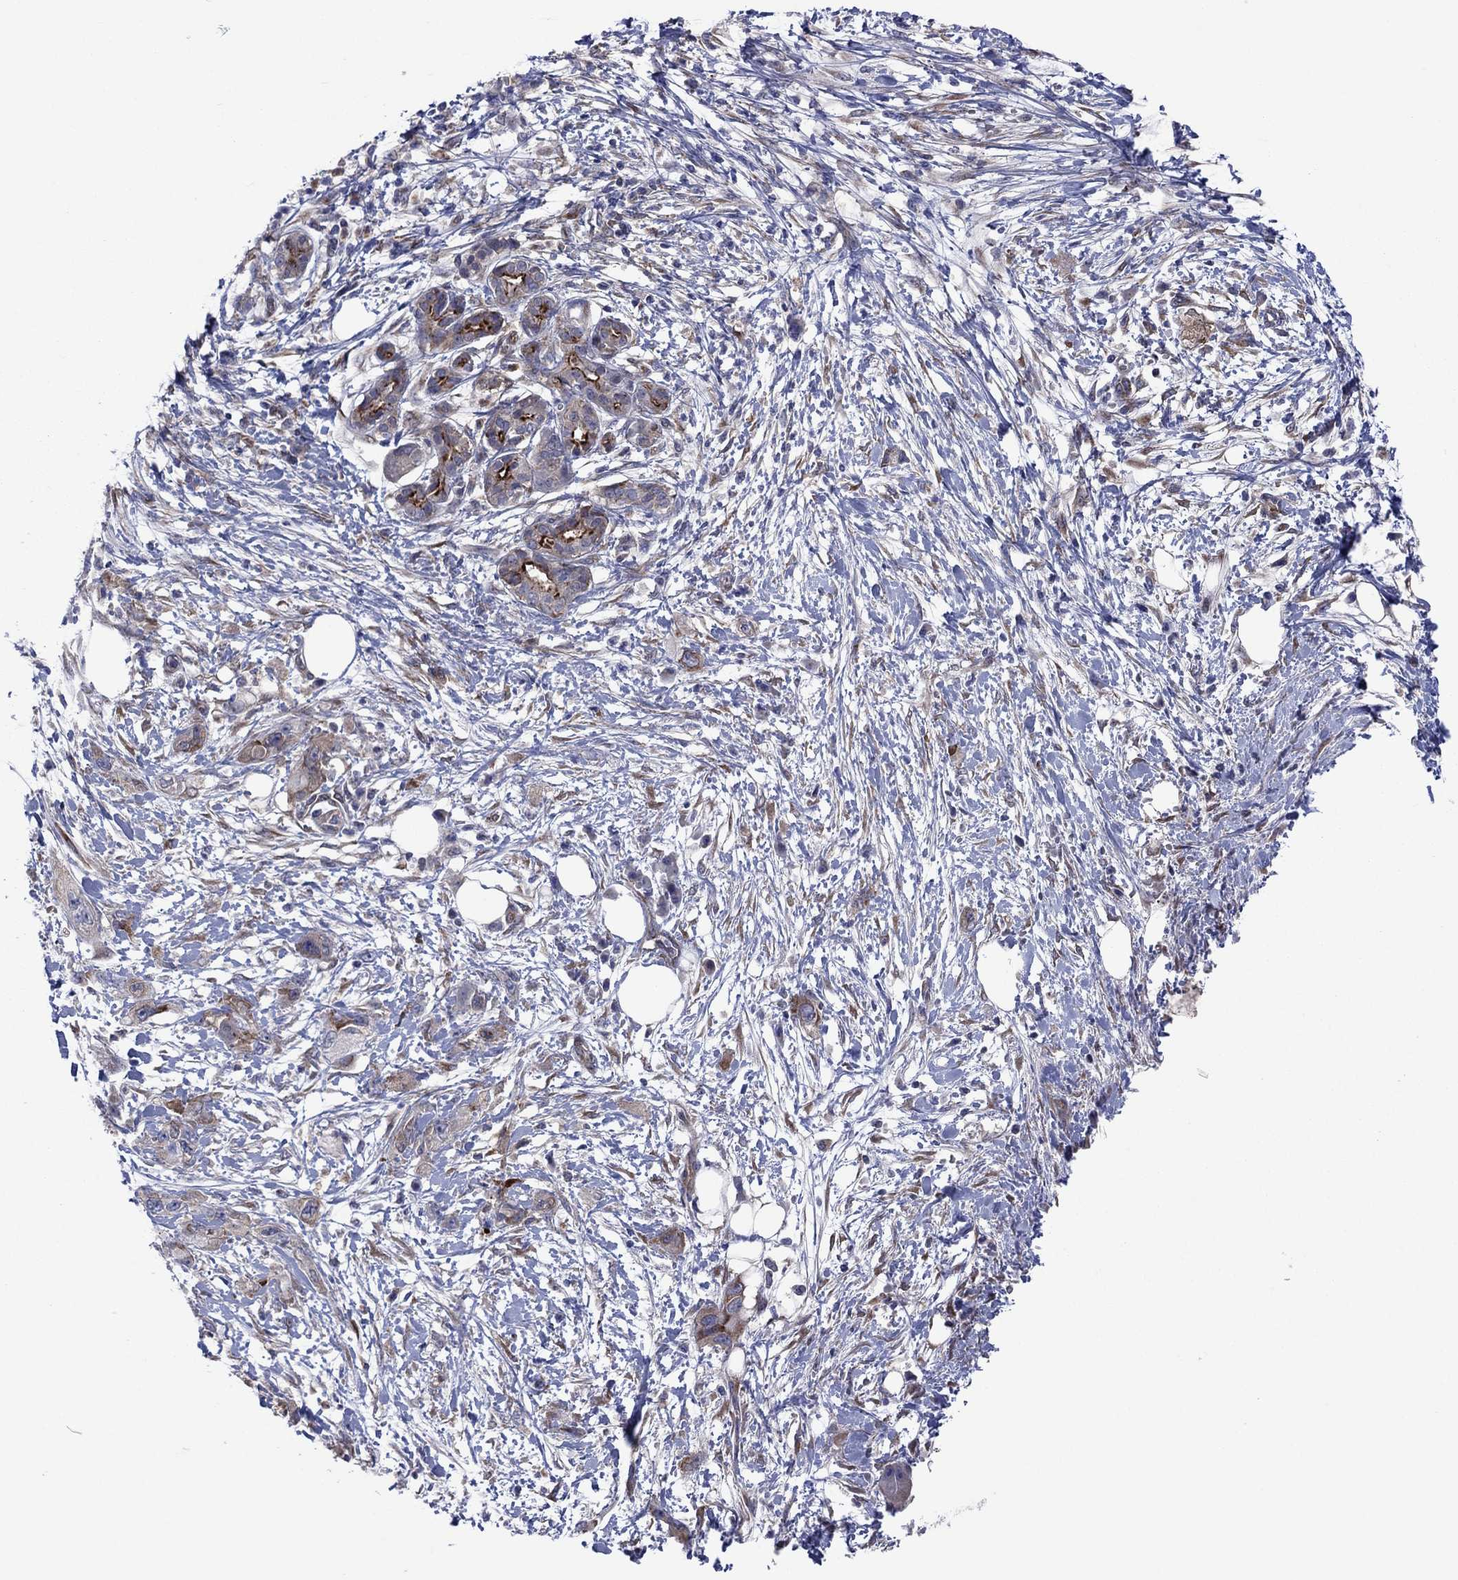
{"staining": {"intensity": "strong", "quantity": "<25%", "location": "cytoplasmic/membranous"}, "tissue": "pancreatic cancer", "cell_type": "Tumor cells", "image_type": "cancer", "snomed": [{"axis": "morphology", "description": "Adenocarcinoma, NOS"}, {"axis": "topography", "description": "Pancreas"}], "caption": "DAB immunohistochemical staining of pancreatic cancer (adenocarcinoma) exhibits strong cytoplasmic/membranous protein staining in approximately <25% of tumor cells.", "gene": "GPR155", "patient": {"sex": "male", "age": 72}}